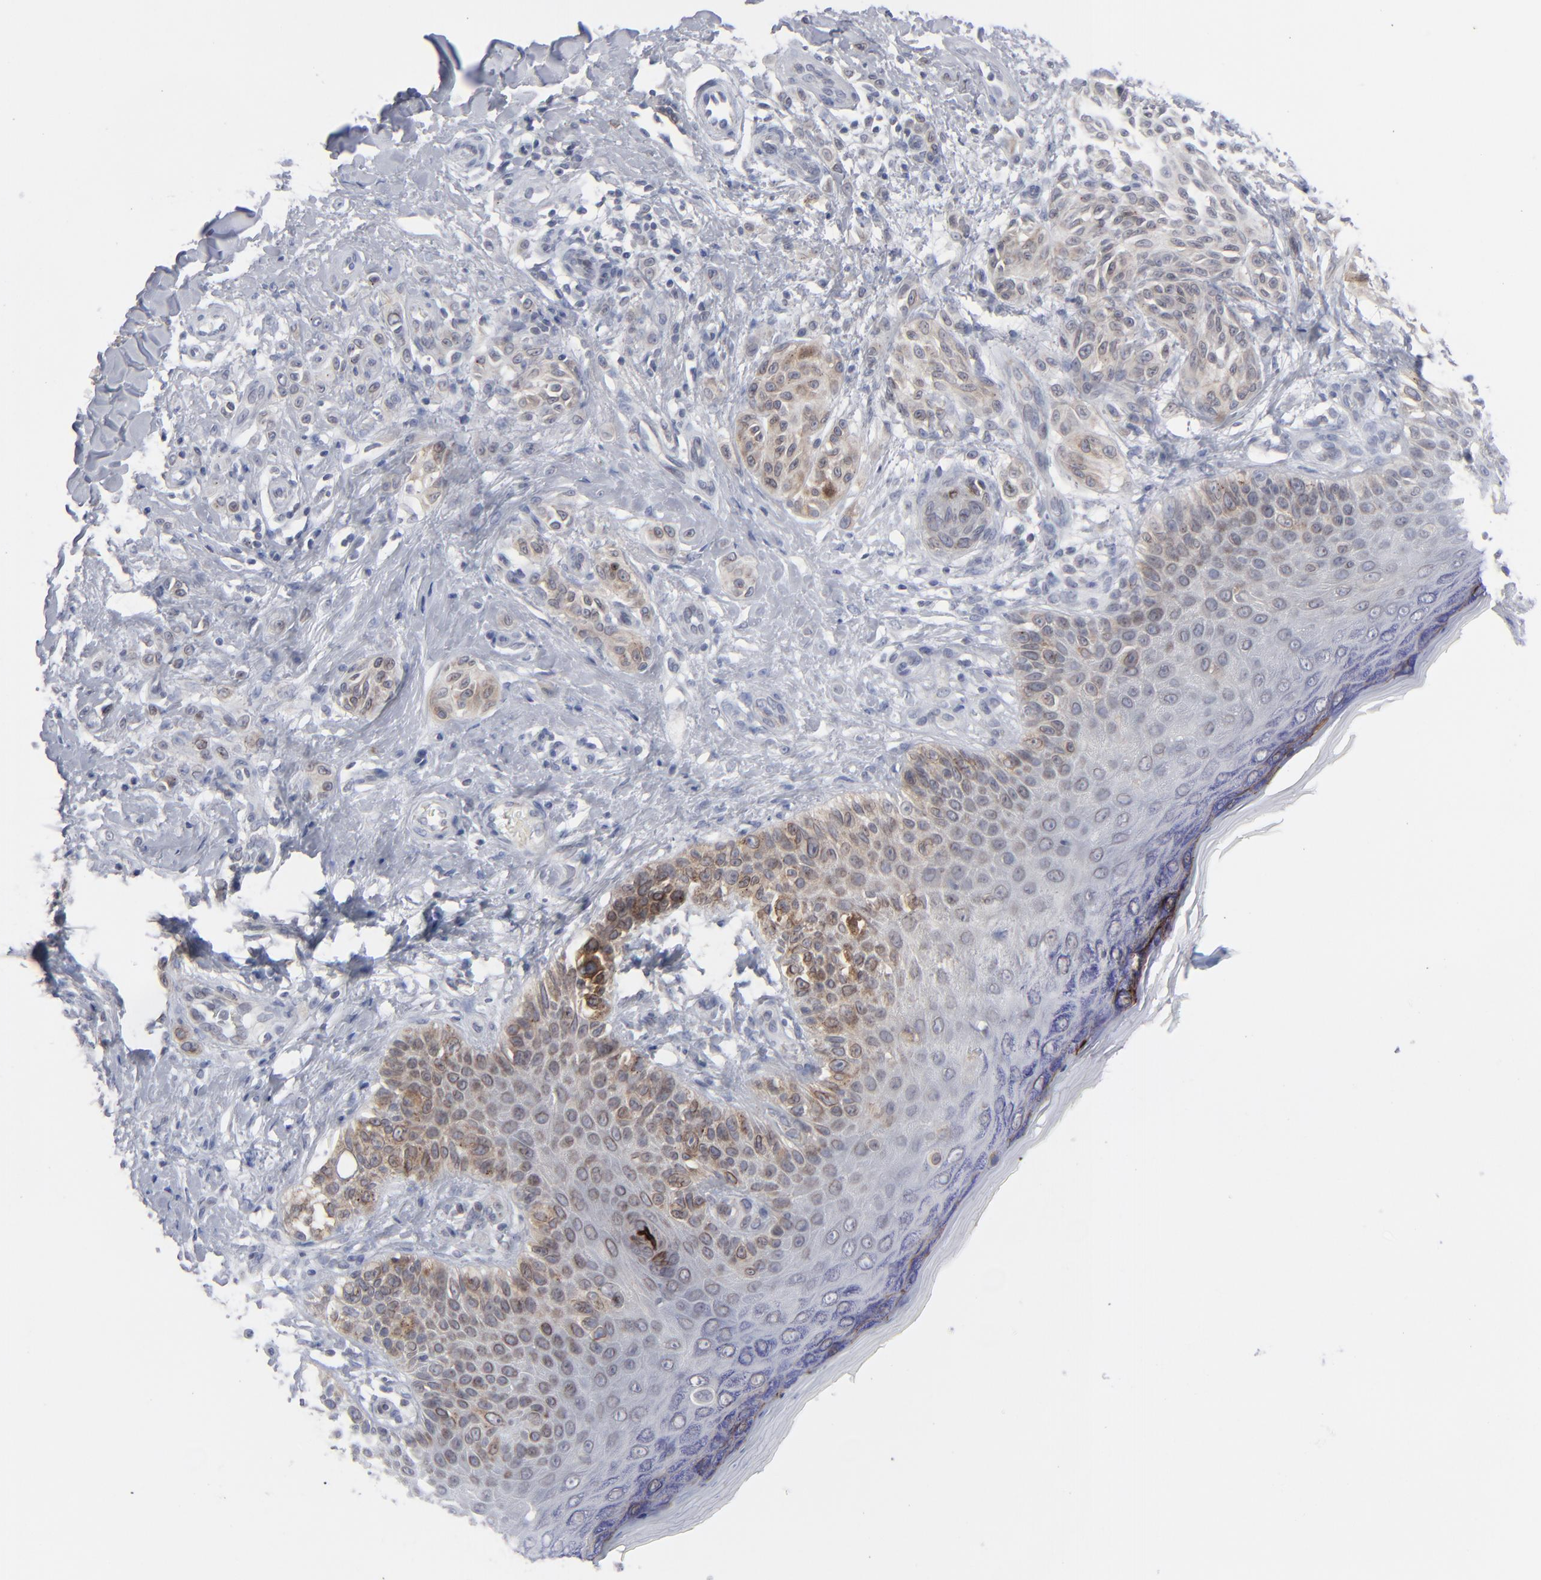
{"staining": {"intensity": "weak", "quantity": "<25%", "location": "cytoplasmic/membranous"}, "tissue": "melanoma", "cell_type": "Tumor cells", "image_type": "cancer", "snomed": [{"axis": "morphology", "description": "Malignant melanoma, NOS"}, {"axis": "topography", "description": "Skin"}], "caption": "Melanoma stained for a protein using immunohistochemistry shows no staining tumor cells.", "gene": "NUP88", "patient": {"sex": "male", "age": 57}}